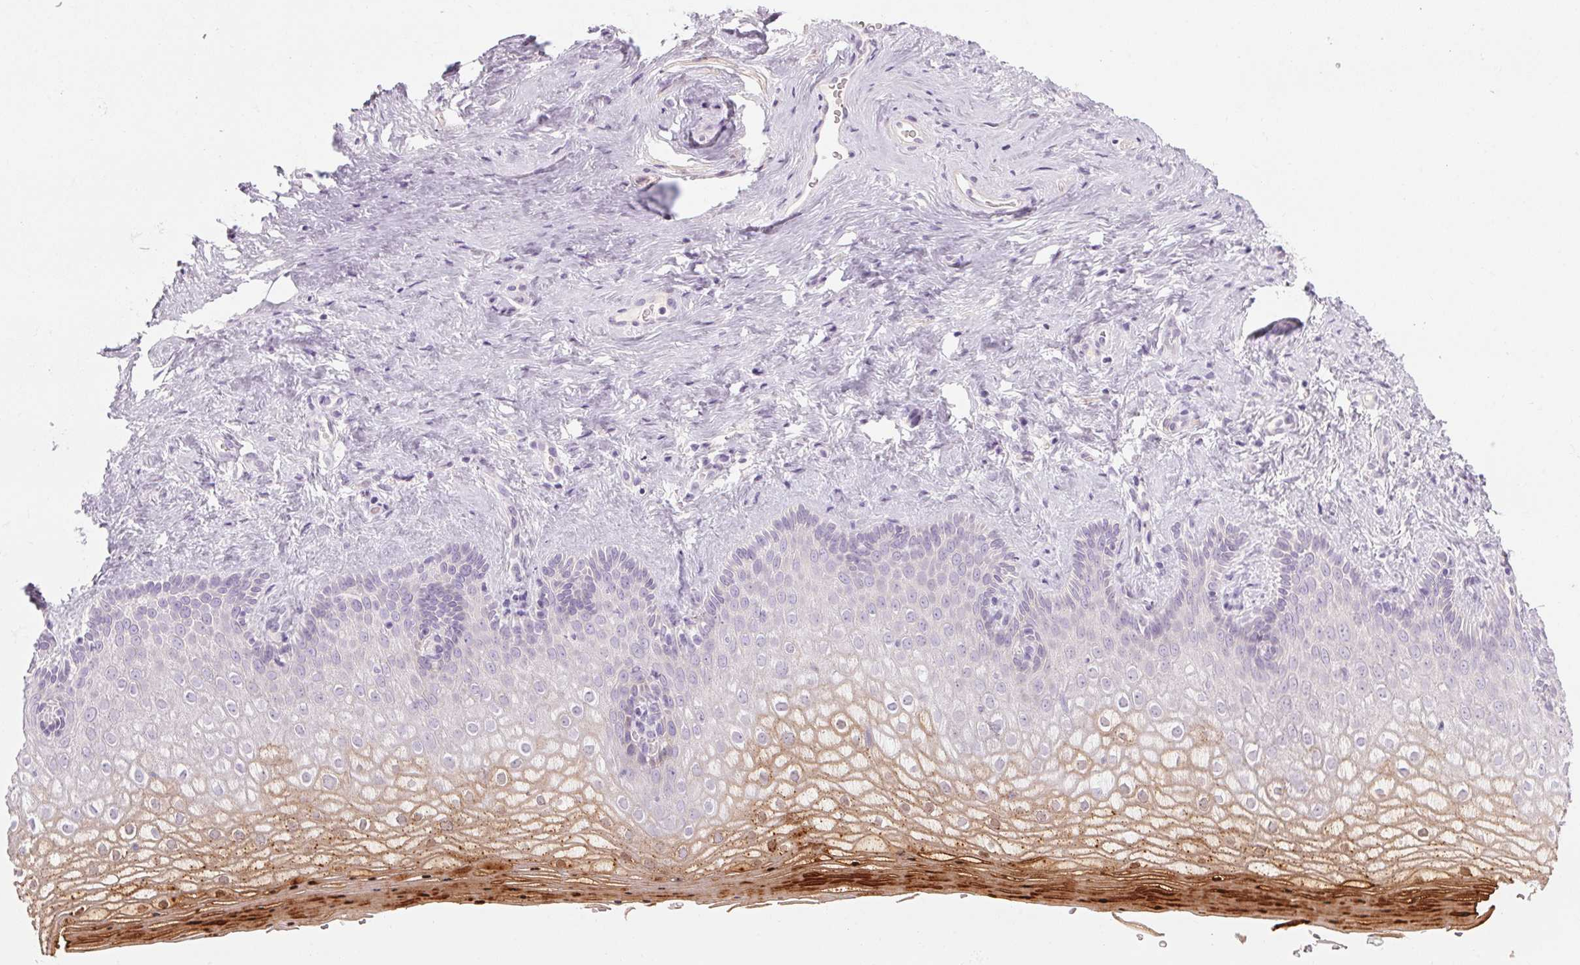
{"staining": {"intensity": "moderate", "quantity": "<25%", "location": "cytoplasmic/membranous,nuclear"}, "tissue": "vagina", "cell_type": "Squamous epithelial cells", "image_type": "normal", "snomed": [{"axis": "morphology", "description": "Normal tissue, NOS"}, {"axis": "topography", "description": "Vagina"}], "caption": "Immunohistochemistry image of benign vagina: human vagina stained using immunohistochemistry shows low levels of moderate protein expression localized specifically in the cytoplasmic/membranous,nuclear of squamous epithelial cells, appearing as a cytoplasmic/membranous,nuclear brown color.", "gene": "RPTN", "patient": {"sex": "female", "age": 42}}